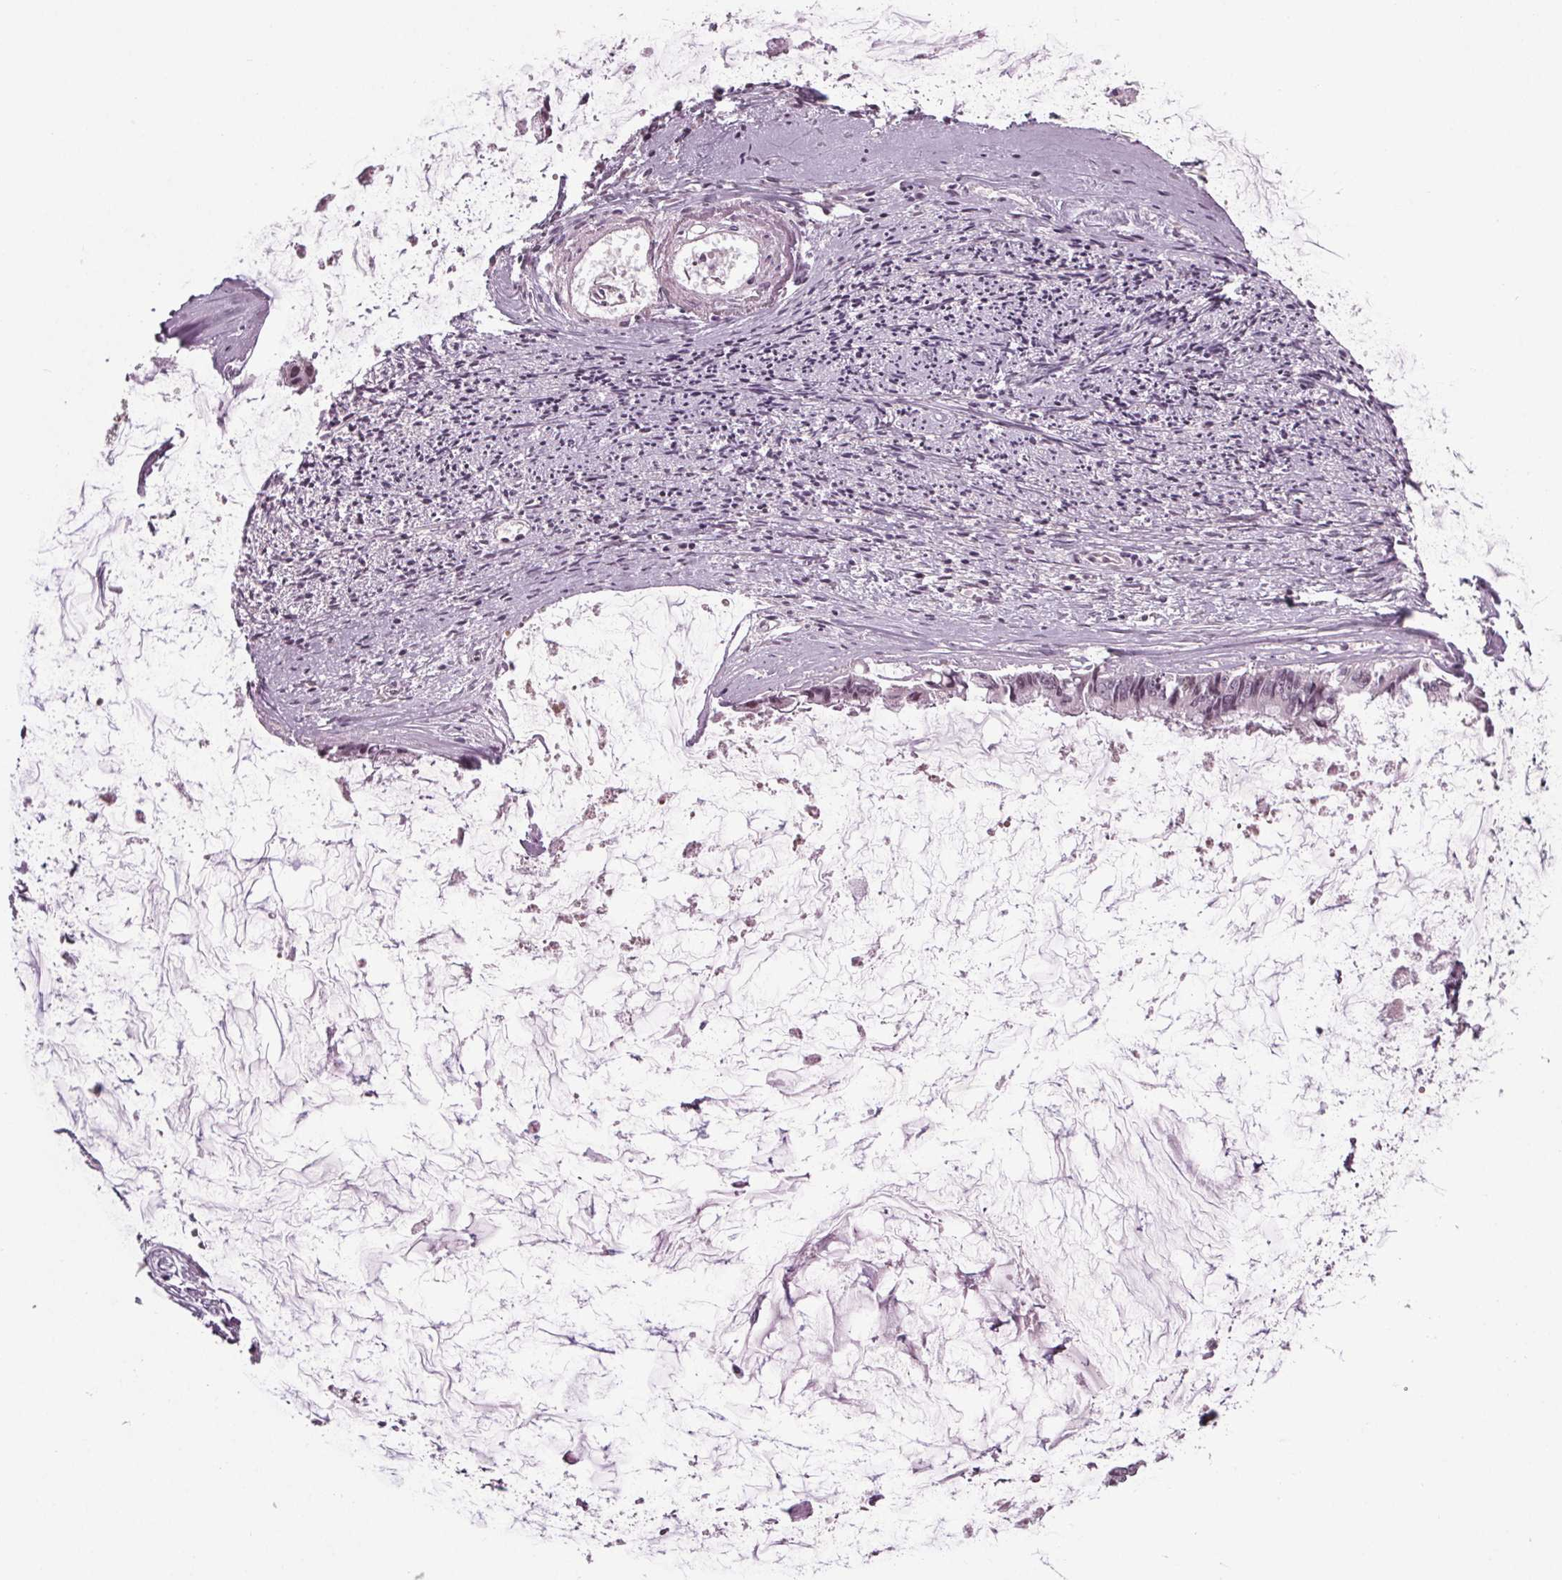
{"staining": {"intensity": "negative", "quantity": "none", "location": "none"}, "tissue": "ovarian cancer", "cell_type": "Tumor cells", "image_type": "cancer", "snomed": [{"axis": "morphology", "description": "Cystadenocarcinoma, mucinous, NOS"}, {"axis": "topography", "description": "Ovary"}], "caption": "Image shows no significant protein positivity in tumor cells of ovarian cancer.", "gene": "DDX41", "patient": {"sex": "female", "age": 90}}